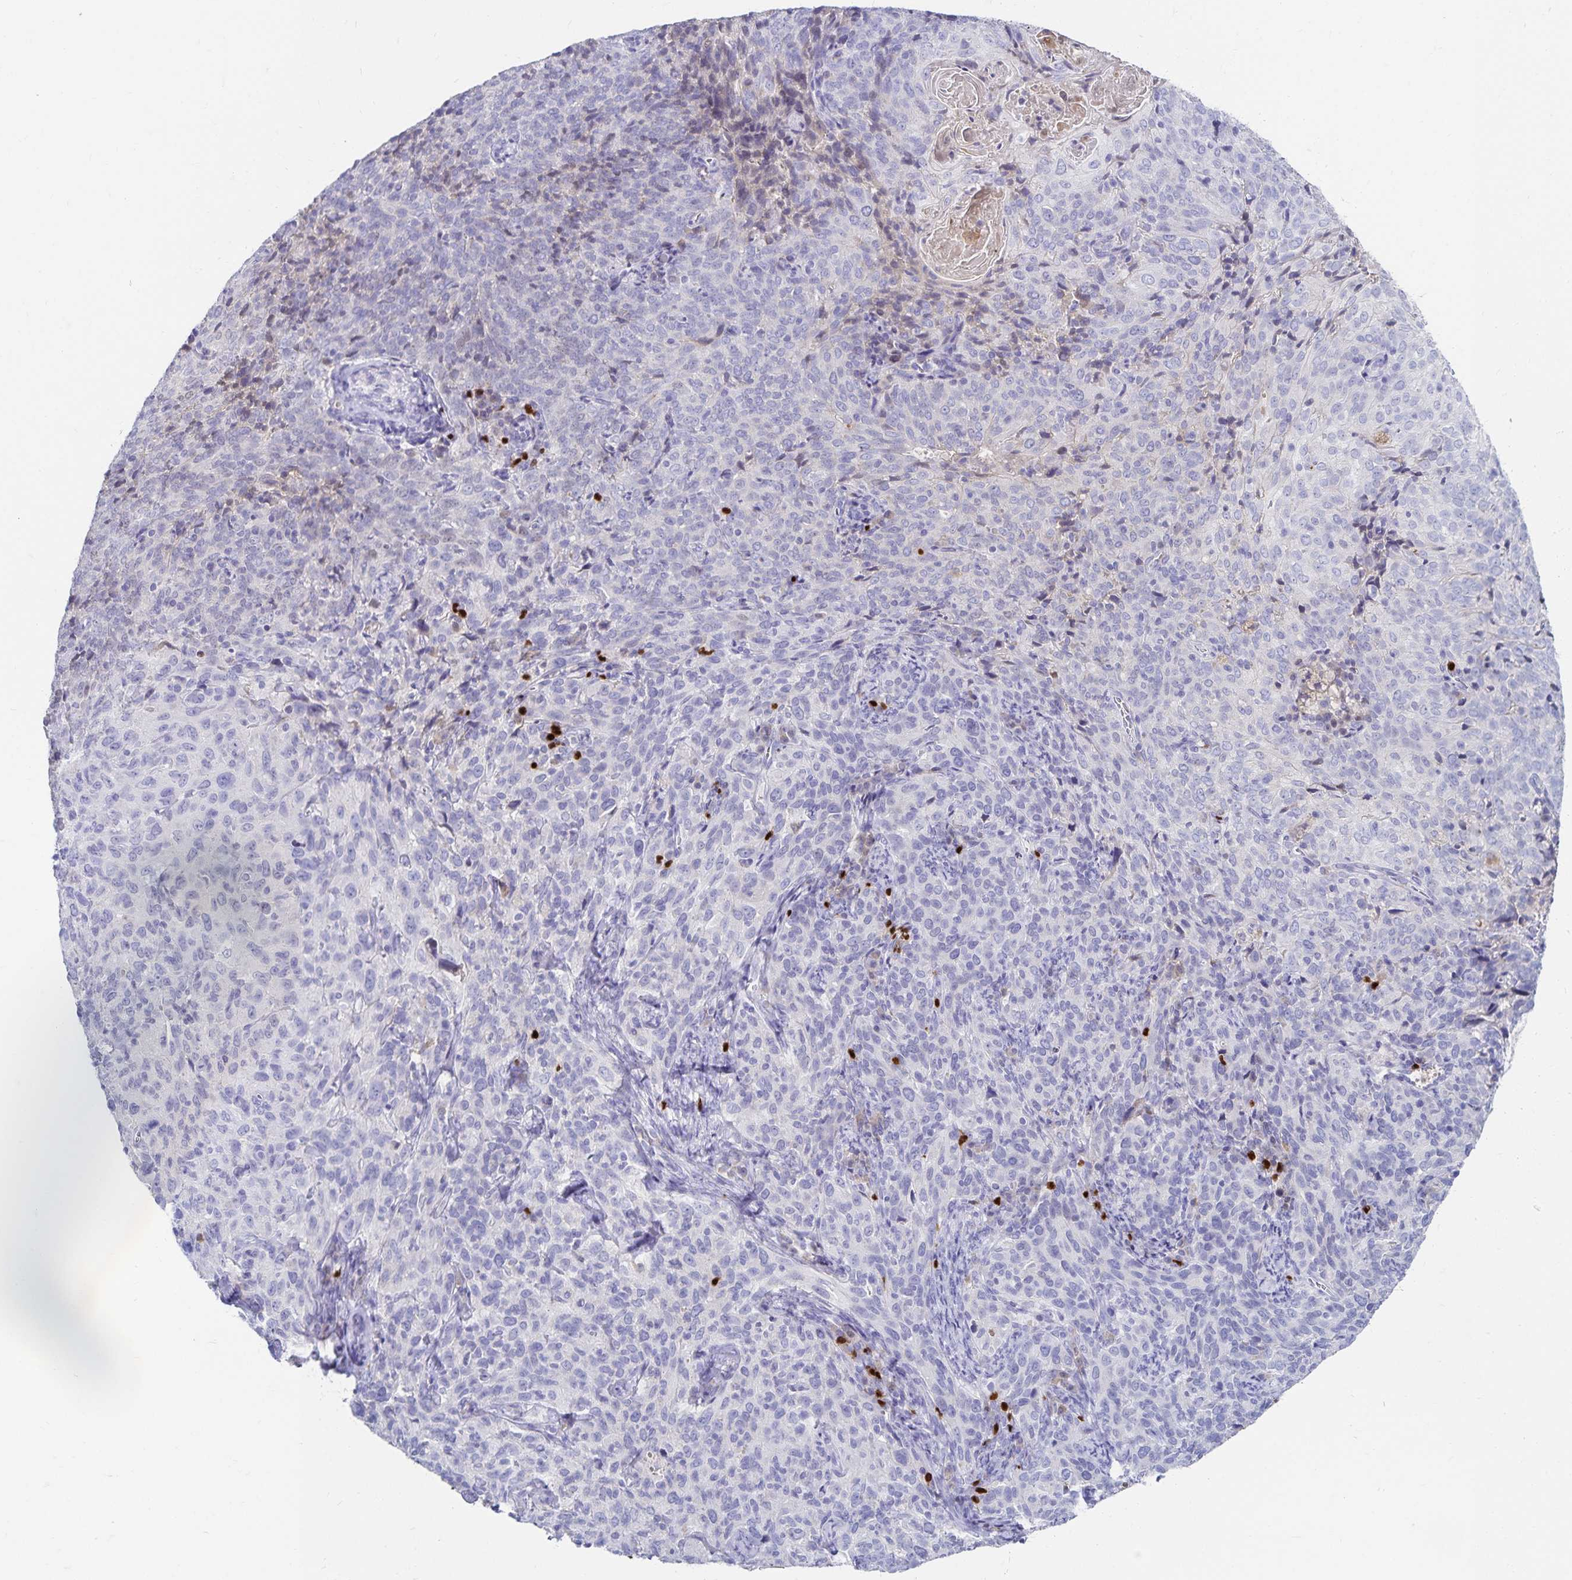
{"staining": {"intensity": "negative", "quantity": "none", "location": "none"}, "tissue": "cervical cancer", "cell_type": "Tumor cells", "image_type": "cancer", "snomed": [{"axis": "morphology", "description": "Squamous cell carcinoma, NOS"}, {"axis": "topography", "description": "Cervix"}], "caption": "High magnification brightfield microscopy of cervical cancer stained with DAB (3,3'-diaminobenzidine) (brown) and counterstained with hematoxylin (blue): tumor cells show no significant positivity.", "gene": "PAX5", "patient": {"sex": "female", "age": 51}}